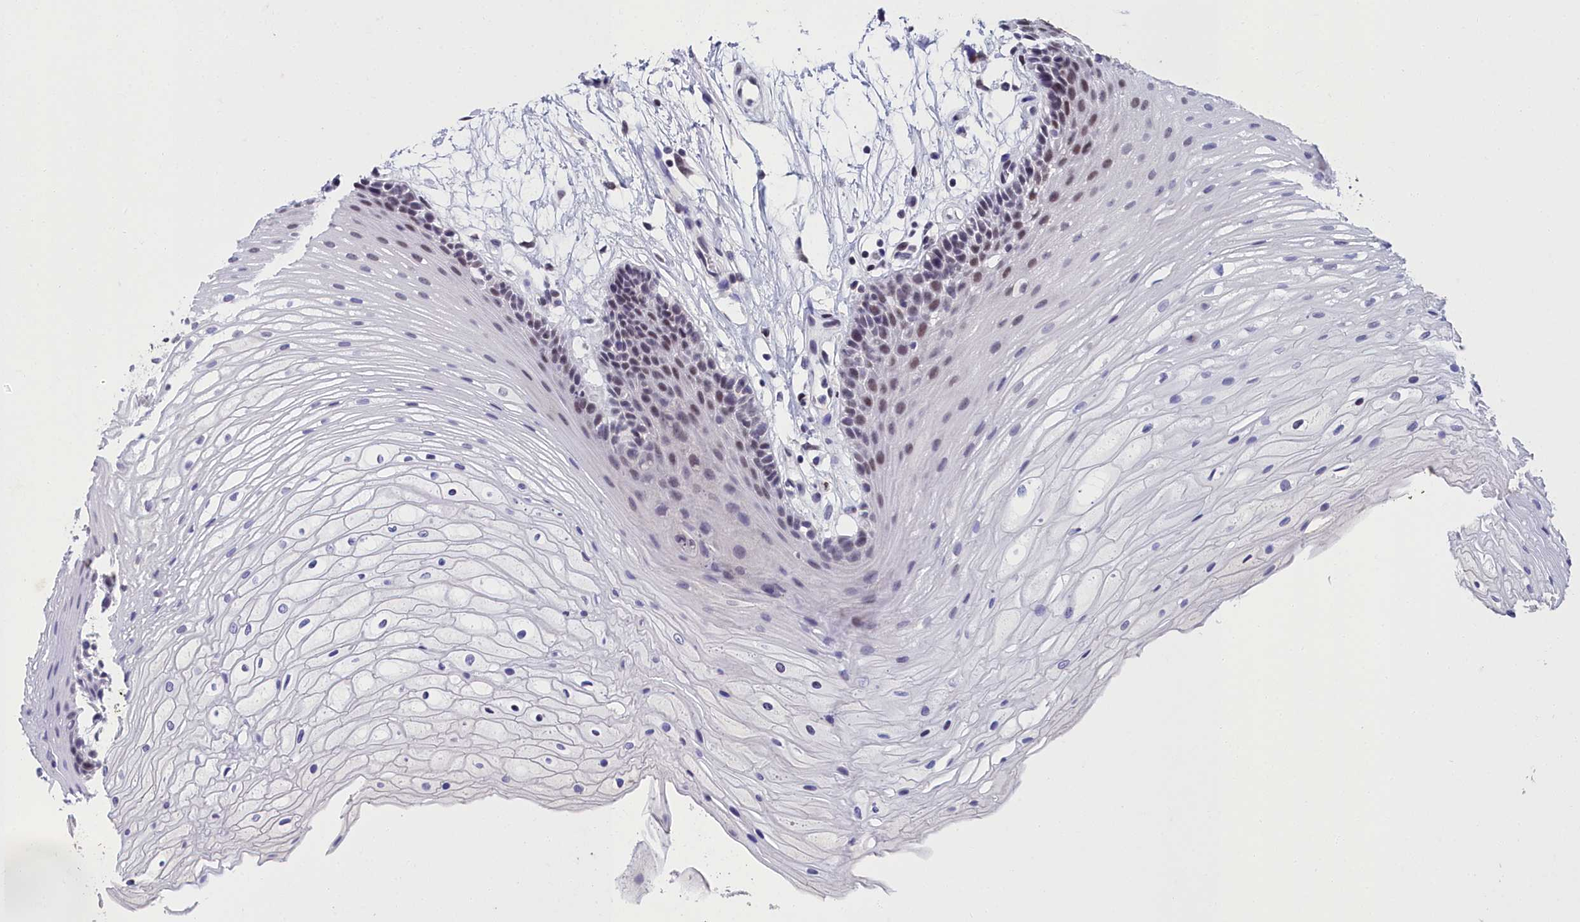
{"staining": {"intensity": "moderate", "quantity": "<25%", "location": "nuclear"}, "tissue": "oral mucosa", "cell_type": "Squamous epithelial cells", "image_type": "normal", "snomed": [{"axis": "morphology", "description": "Normal tissue, NOS"}, {"axis": "topography", "description": "Oral tissue"}], "caption": "Approximately <25% of squamous epithelial cells in normal oral mucosa display moderate nuclear protein staining as visualized by brown immunohistochemical staining.", "gene": "CCDC97", "patient": {"sex": "female", "age": 80}}